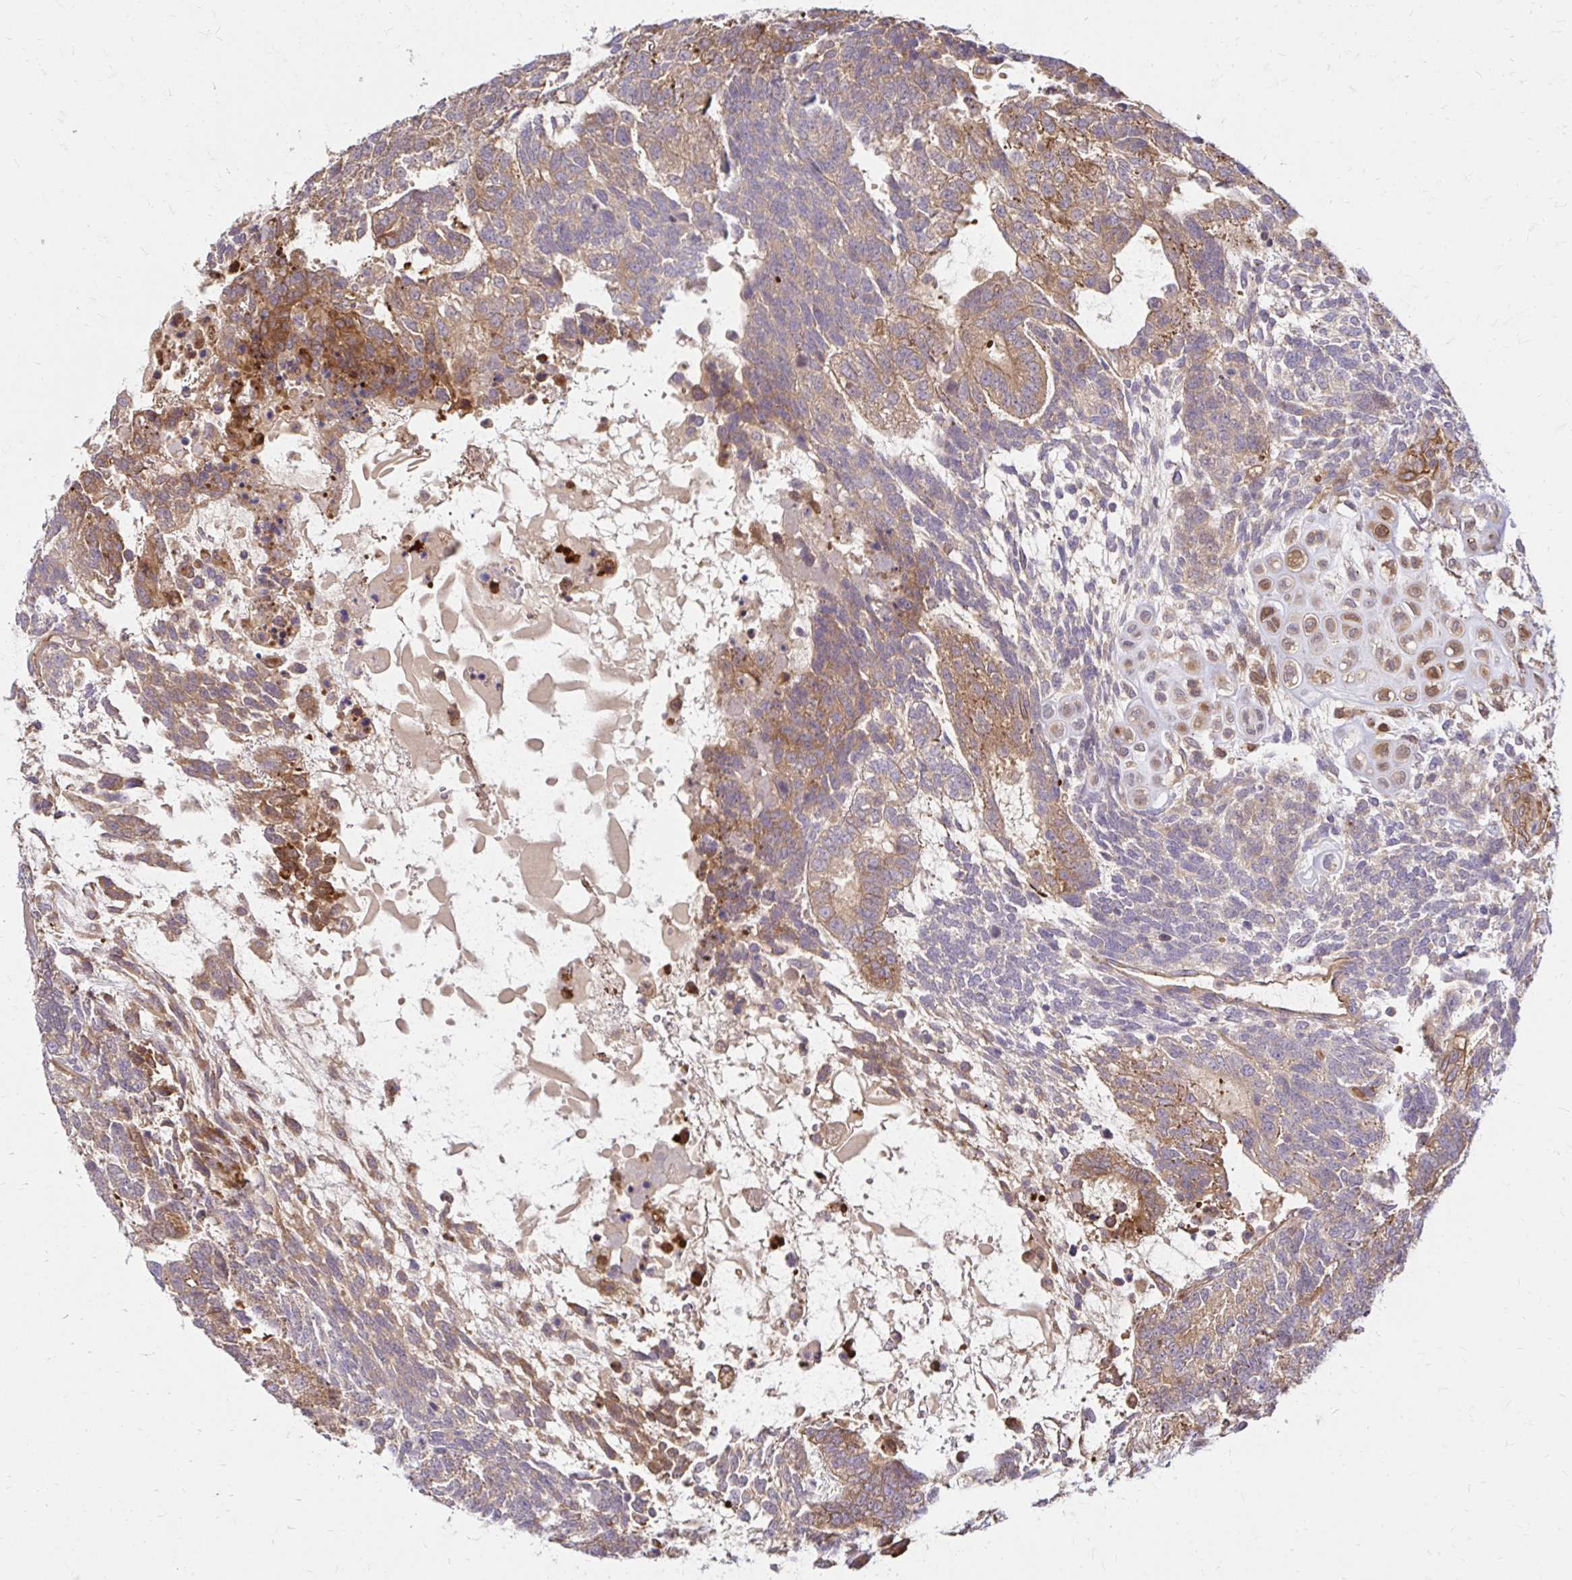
{"staining": {"intensity": "moderate", "quantity": "<25%", "location": "cytoplasmic/membranous"}, "tissue": "testis cancer", "cell_type": "Tumor cells", "image_type": "cancer", "snomed": [{"axis": "morphology", "description": "Carcinoma, Embryonal, NOS"}, {"axis": "topography", "description": "Testis"}], "caption": "The image exhibits staining of testis embryonal carcinoma, revealing moderate cytoplasmic/membranous protein positivity (brown color) within tumor cells.", "gene": "ITGA2", "patient": {"sex": "male", "age": 23}}